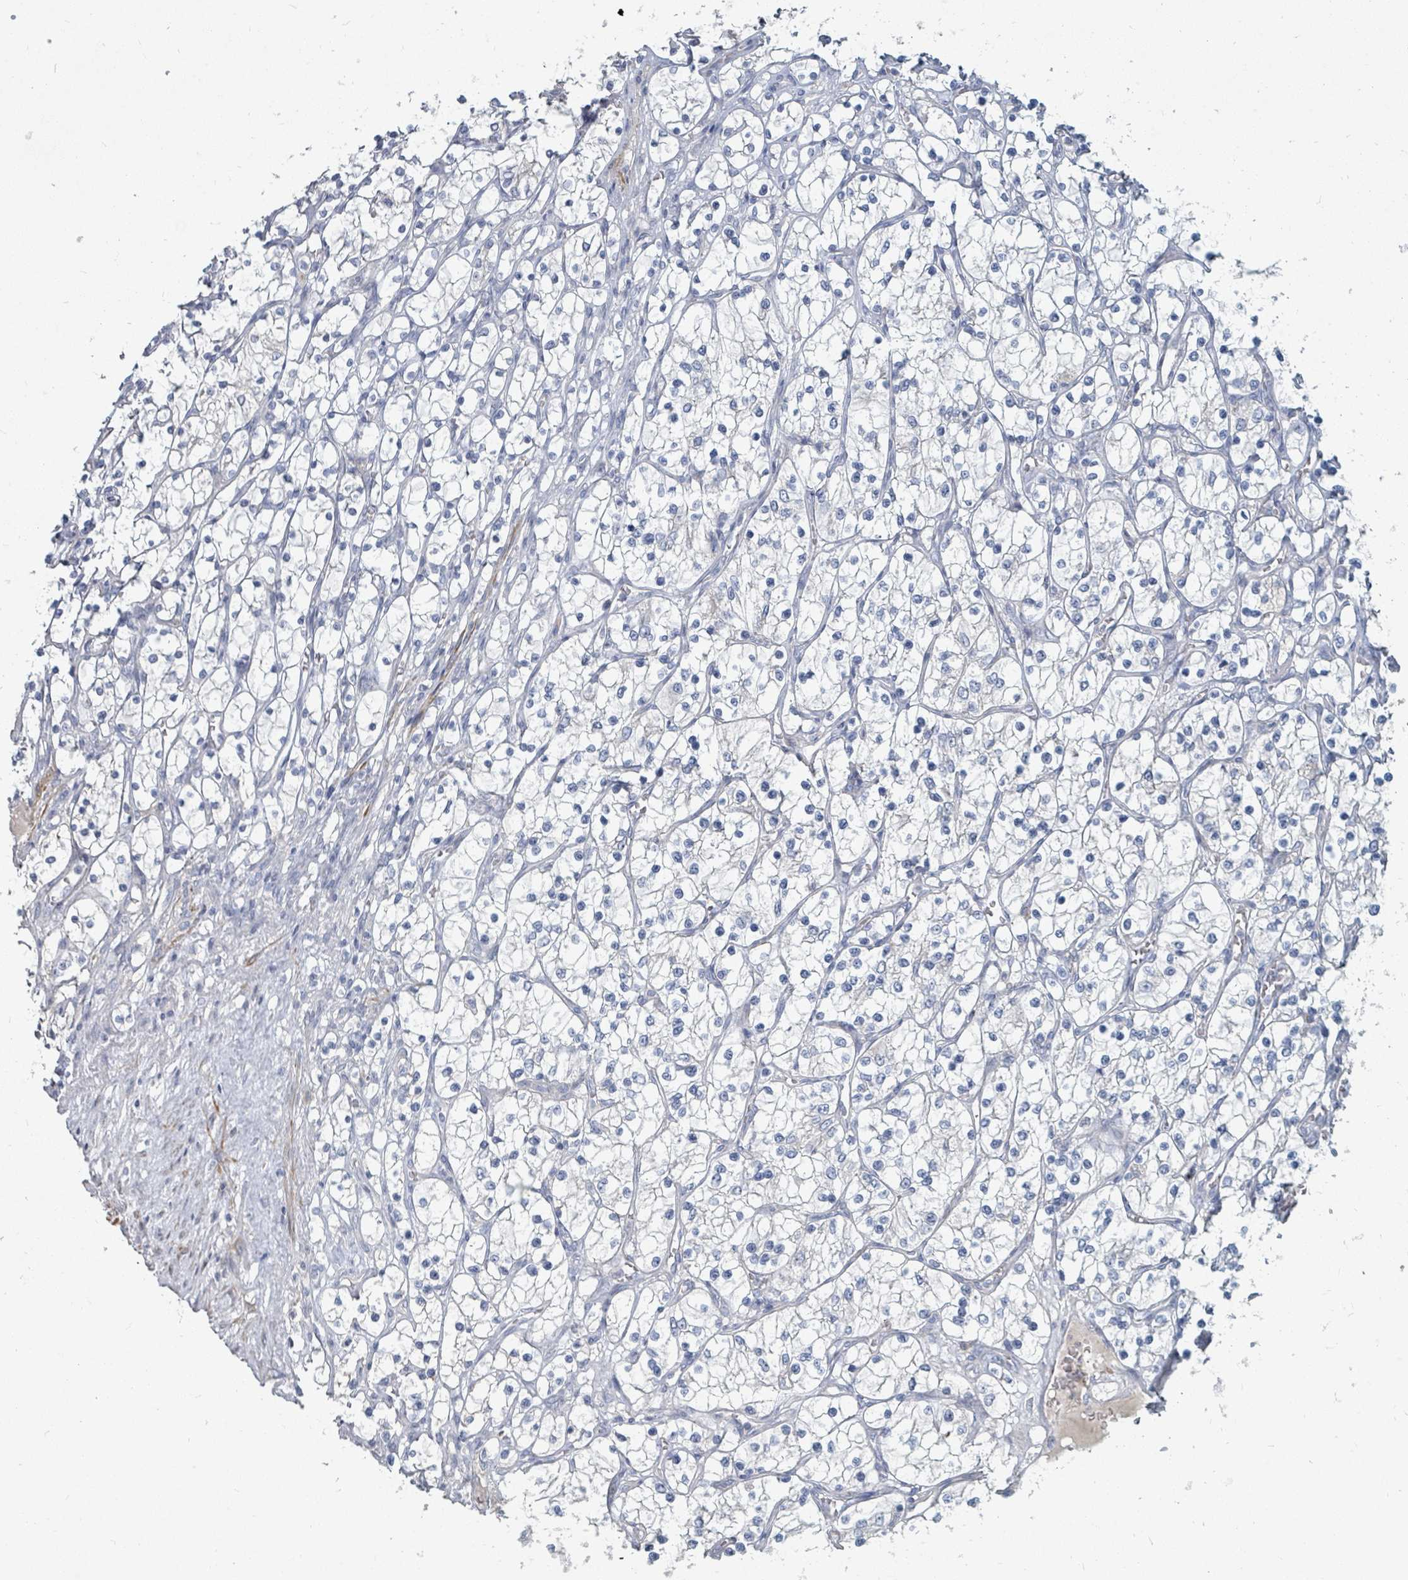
{"staining": {"intensity": "negative", "quantity": "none", "location": "none"}, "tissue": "renal cancer", "cell_type": "Tumor cells", "image_type": "cancer", "snomed": [{"axis": "morphology", "description": "Adenocarcinoma, NOS"}, {"axis": "topography", "description": "Kidney"}], "caption": "An image of human adenocarcinoma (renal) is negative for staining in tumor cells.", "gene": "ARGFX", "patient": {"sex": "female", "age": 69}}